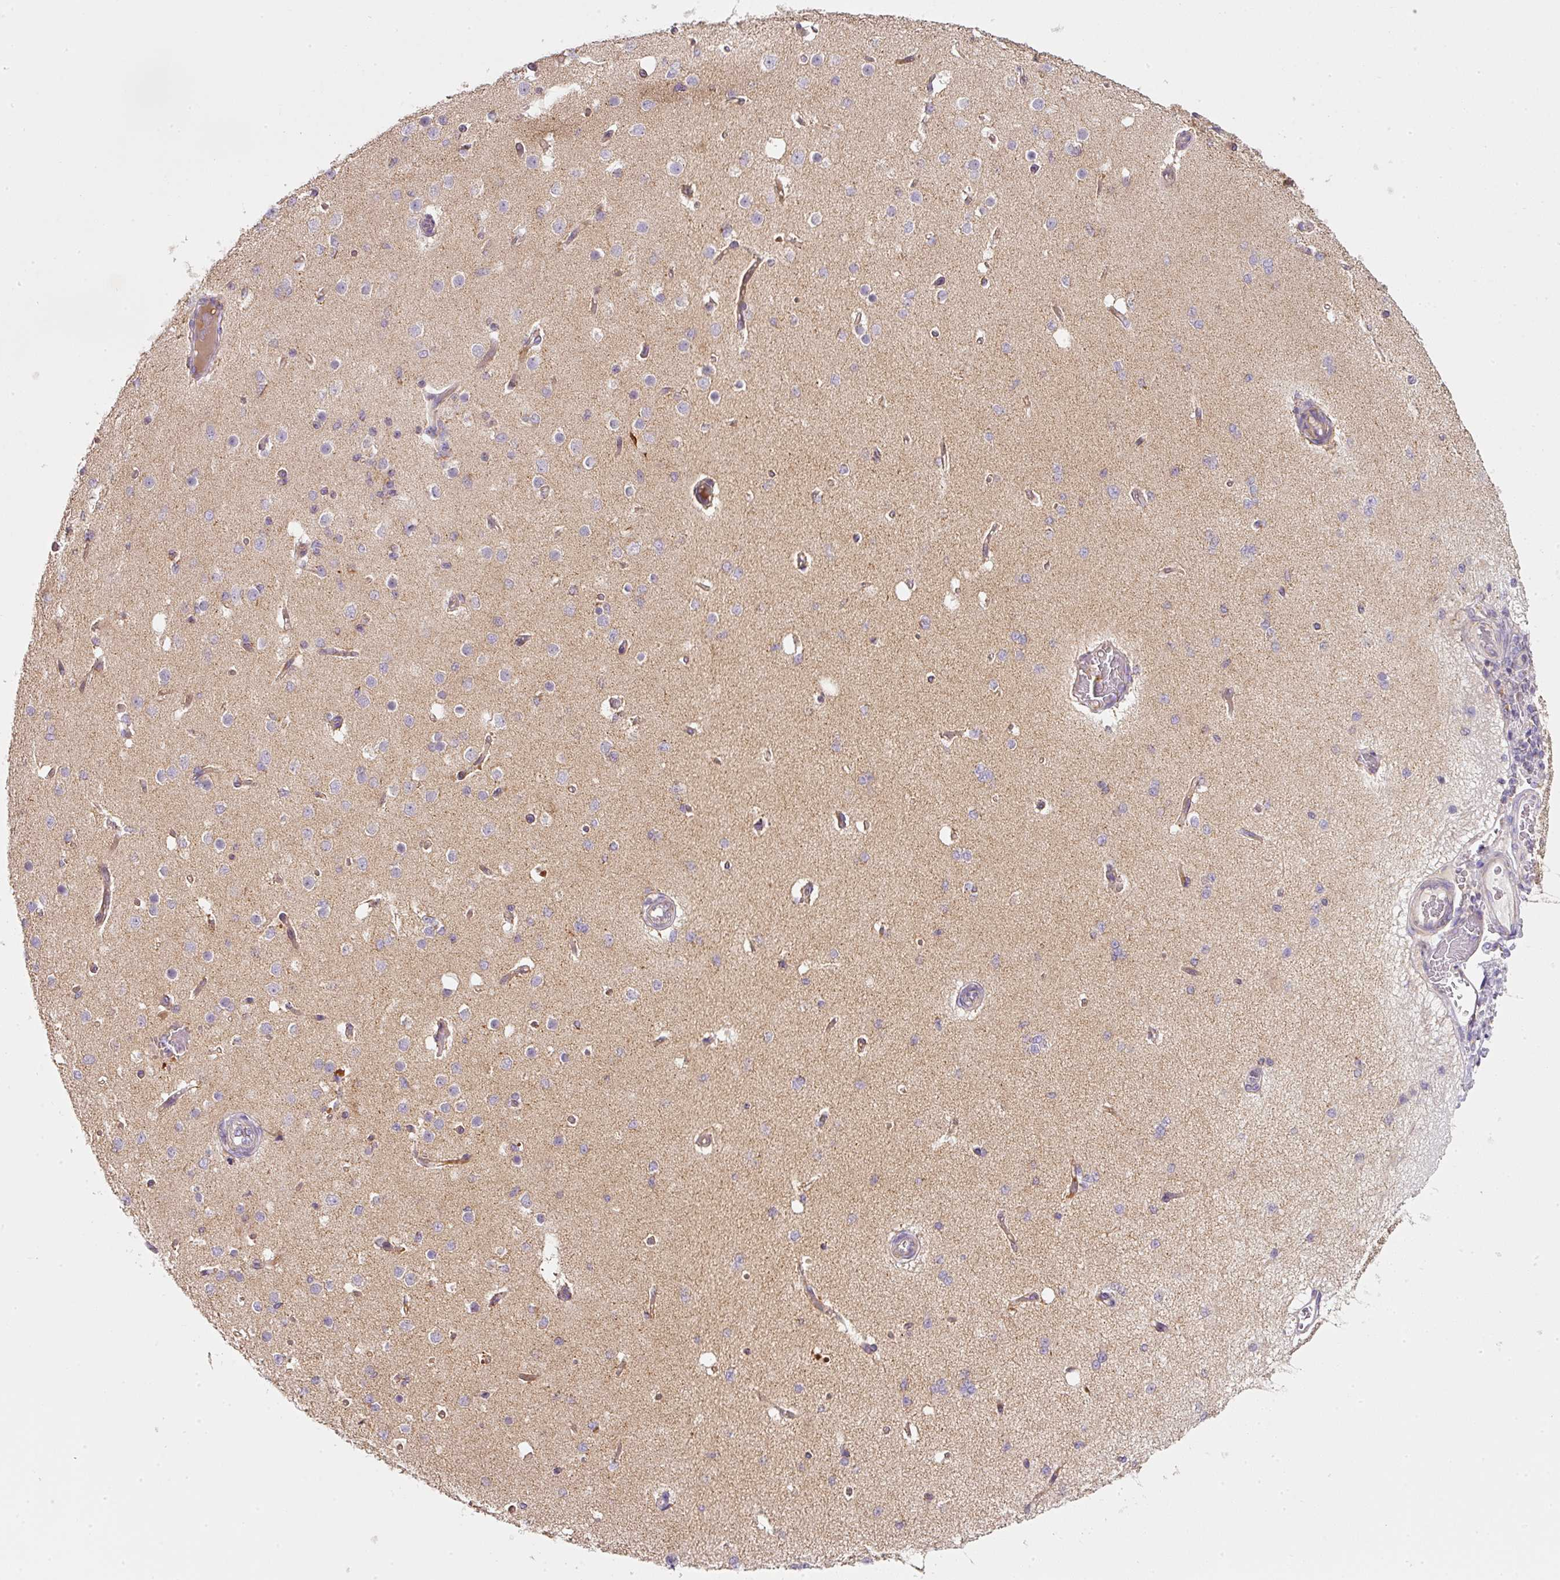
{"staining": {"intensity": "weak", "quantity": ">75%", "location": "cytoplasmic/membranous"}, "tissue": "cerebral cortex", "cell_type": "Endothelial cells", "image_type": "normal", "snomed": [{"axis": "morphology", "description": "Normal tissue, NOS"}, {"axis": "morphology", "description": "Inflammation, NOS"}, {"axis": "topography", "description": "Cerebral cortex"}], "caption": "This image reveals immunohistochemistry staining of unremarkable human cerebral cortex, with low weak cytoplasmic/membranous positivity in approximately >75% of endothelial cells.", "gene": "NDUFA1", "patient": {"sex": "male", "age": 6}}